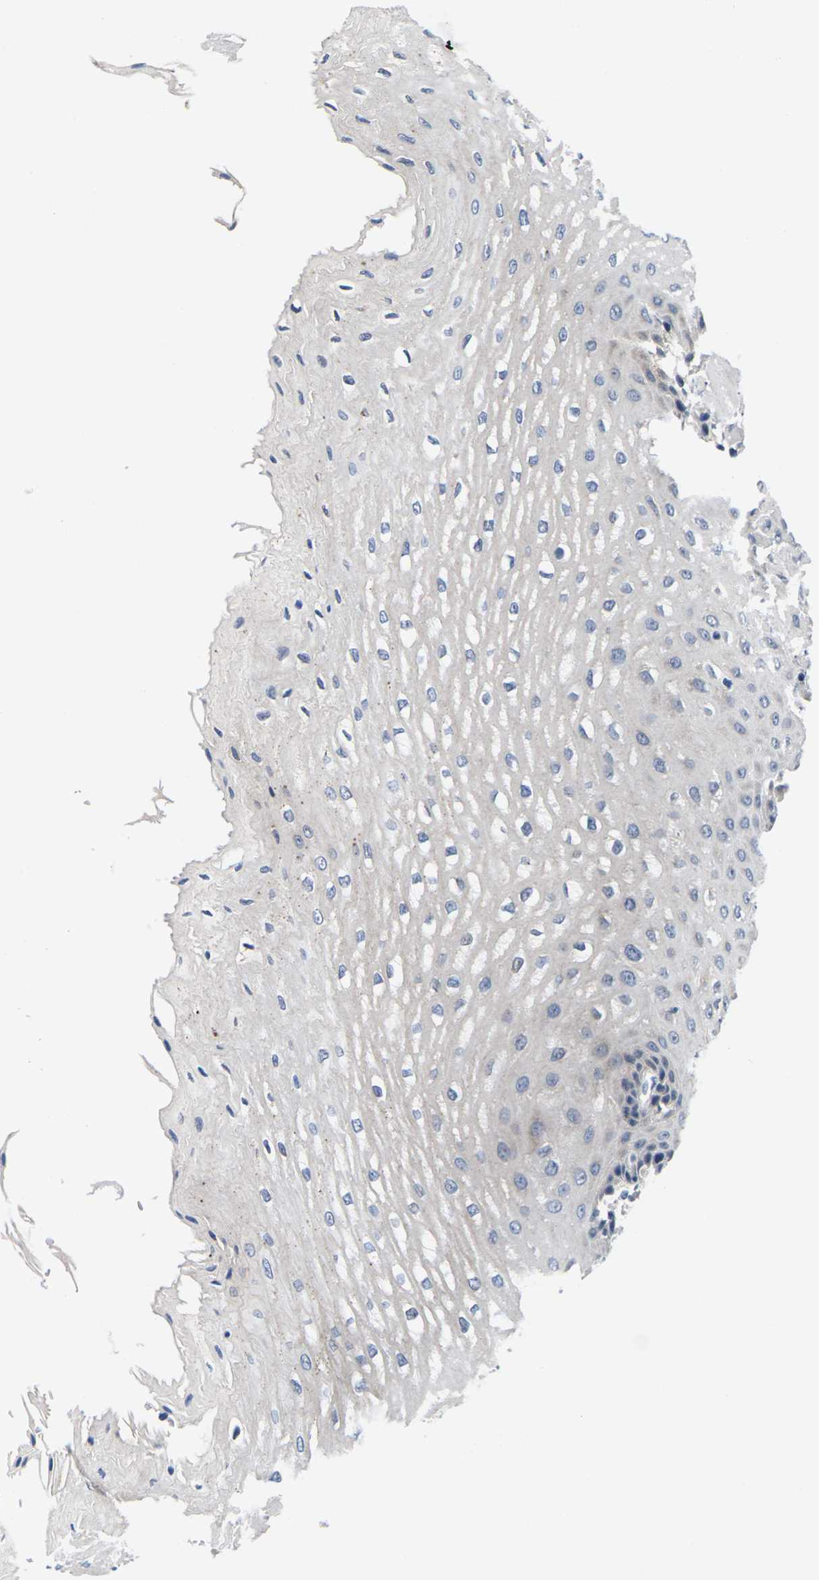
{"staining": {"intensity": "weak", "quantity": "25%-75%", "location": "cytoplasmic/membranous"}, "tissue": "esophagus", "cell_type": "Squamous epithelial cells", "image_type": "normal", "snomed": [{"axis": "morphology", "description": "Normal tissue, NOS"}, {"axis": "topography", "description": "Esophagus"}], "caption": "A high-resolution image shows immunohistochemistry (IHC) staining of normal esophagus, which exhibits weak cytoplasmic/membranous expression in approximately 25%-75% of squamous epithelial cells. The staining was performed using DAB (3,3'-diaminobenzidine), with brown indicating positive protein expression. Nuclei are stained blue with hematoxylin.", "gene": "ST6GAL2", "patient": {"sex": "male", "age": 54}}